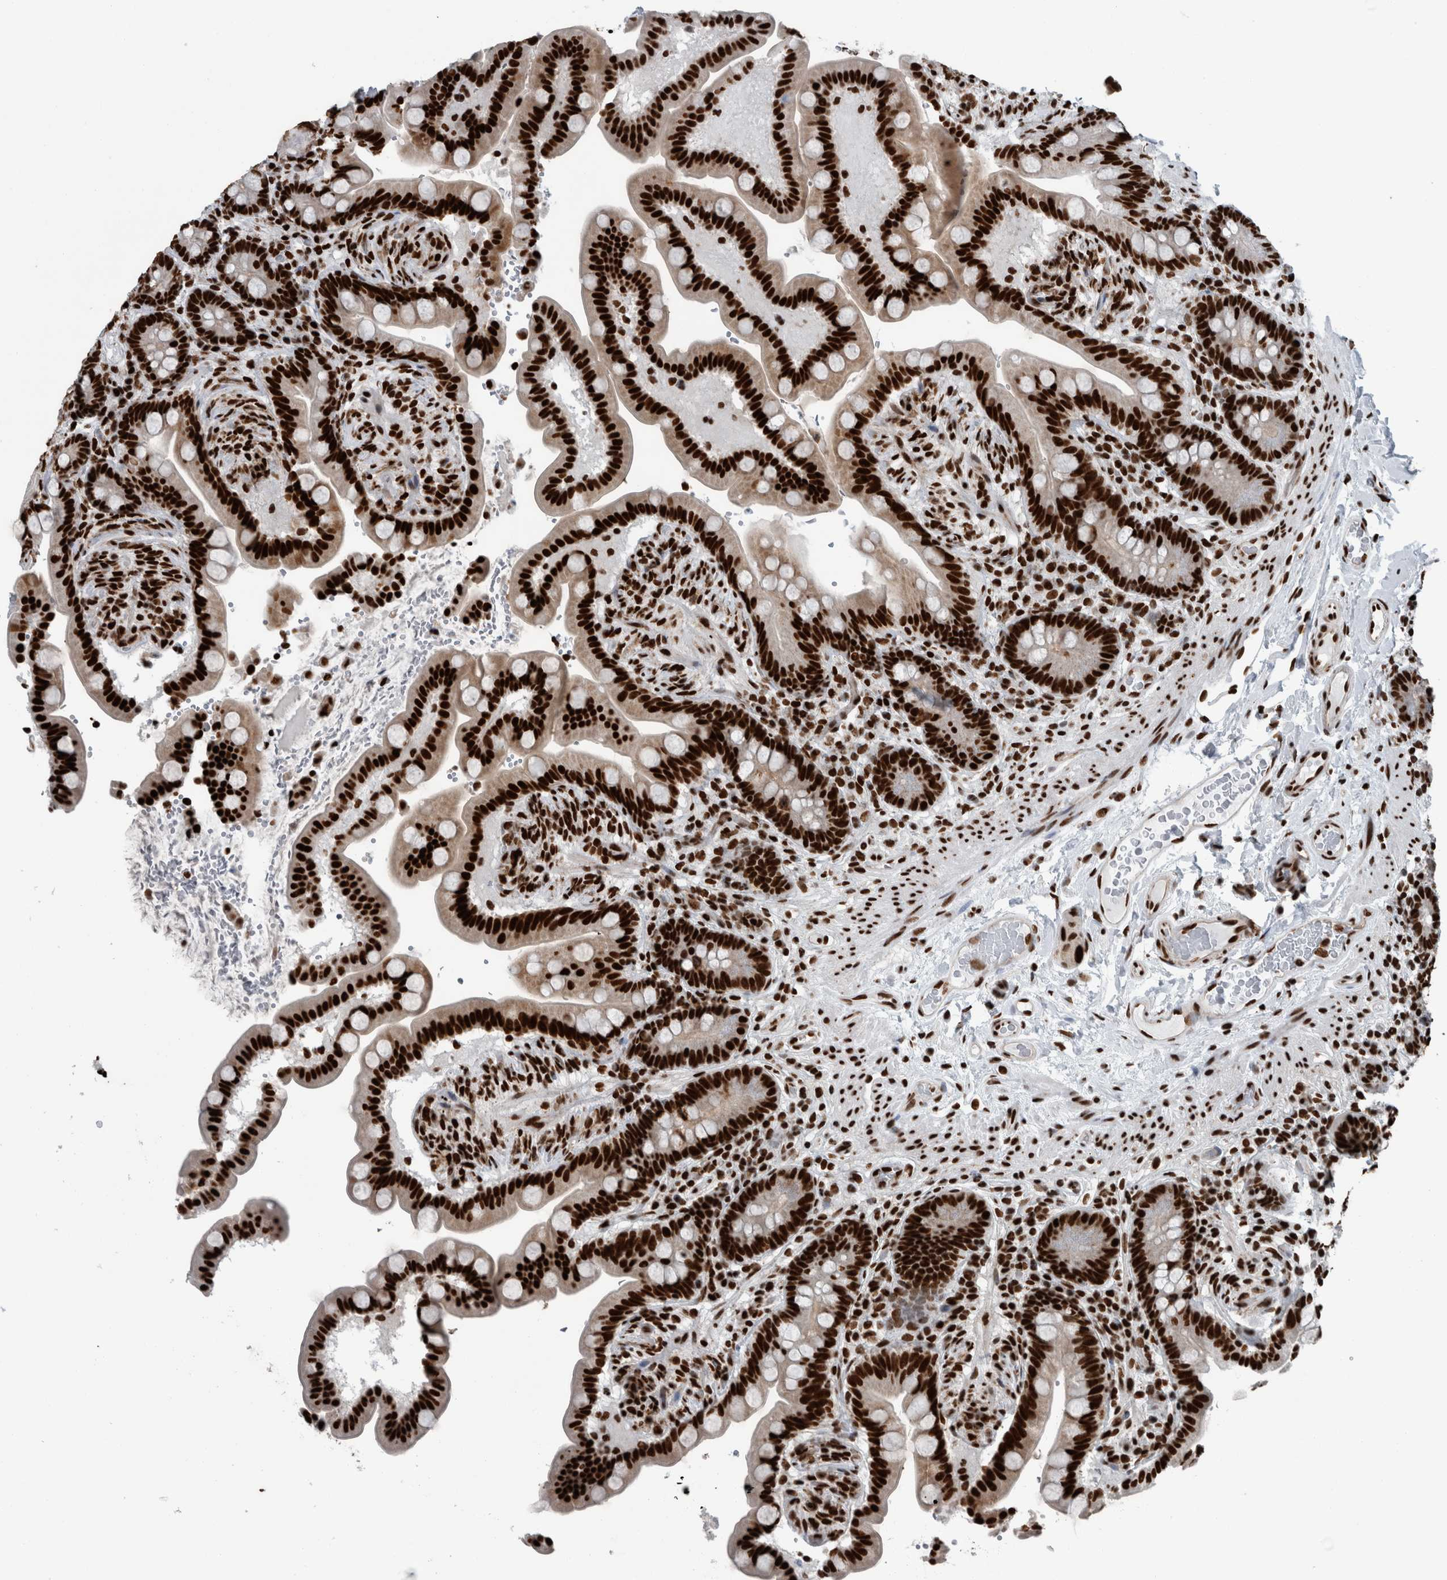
{"staining": {"intensity": "strong", "quantity": ">75%", "location": "nuclear"}, "tissue": "colon", "cell_type": "Endothelial cells", "image_type": "normal", "snomed": [{"axis": "morphology", "description": "Normal tissue, NOS"}, {"axis": "topography", "description": "Smooth muscle"}, {"axis": "topography", "description": "Colon"}], "caption": "This histopathology image displays immunohistochemistry (IHC) staining of unremarkable colon, with high strong nuclear staining in approximately >75% of endothelial cells.", "gene": "DNMT3A", "patient": {"sex": "male", "age": 73}}